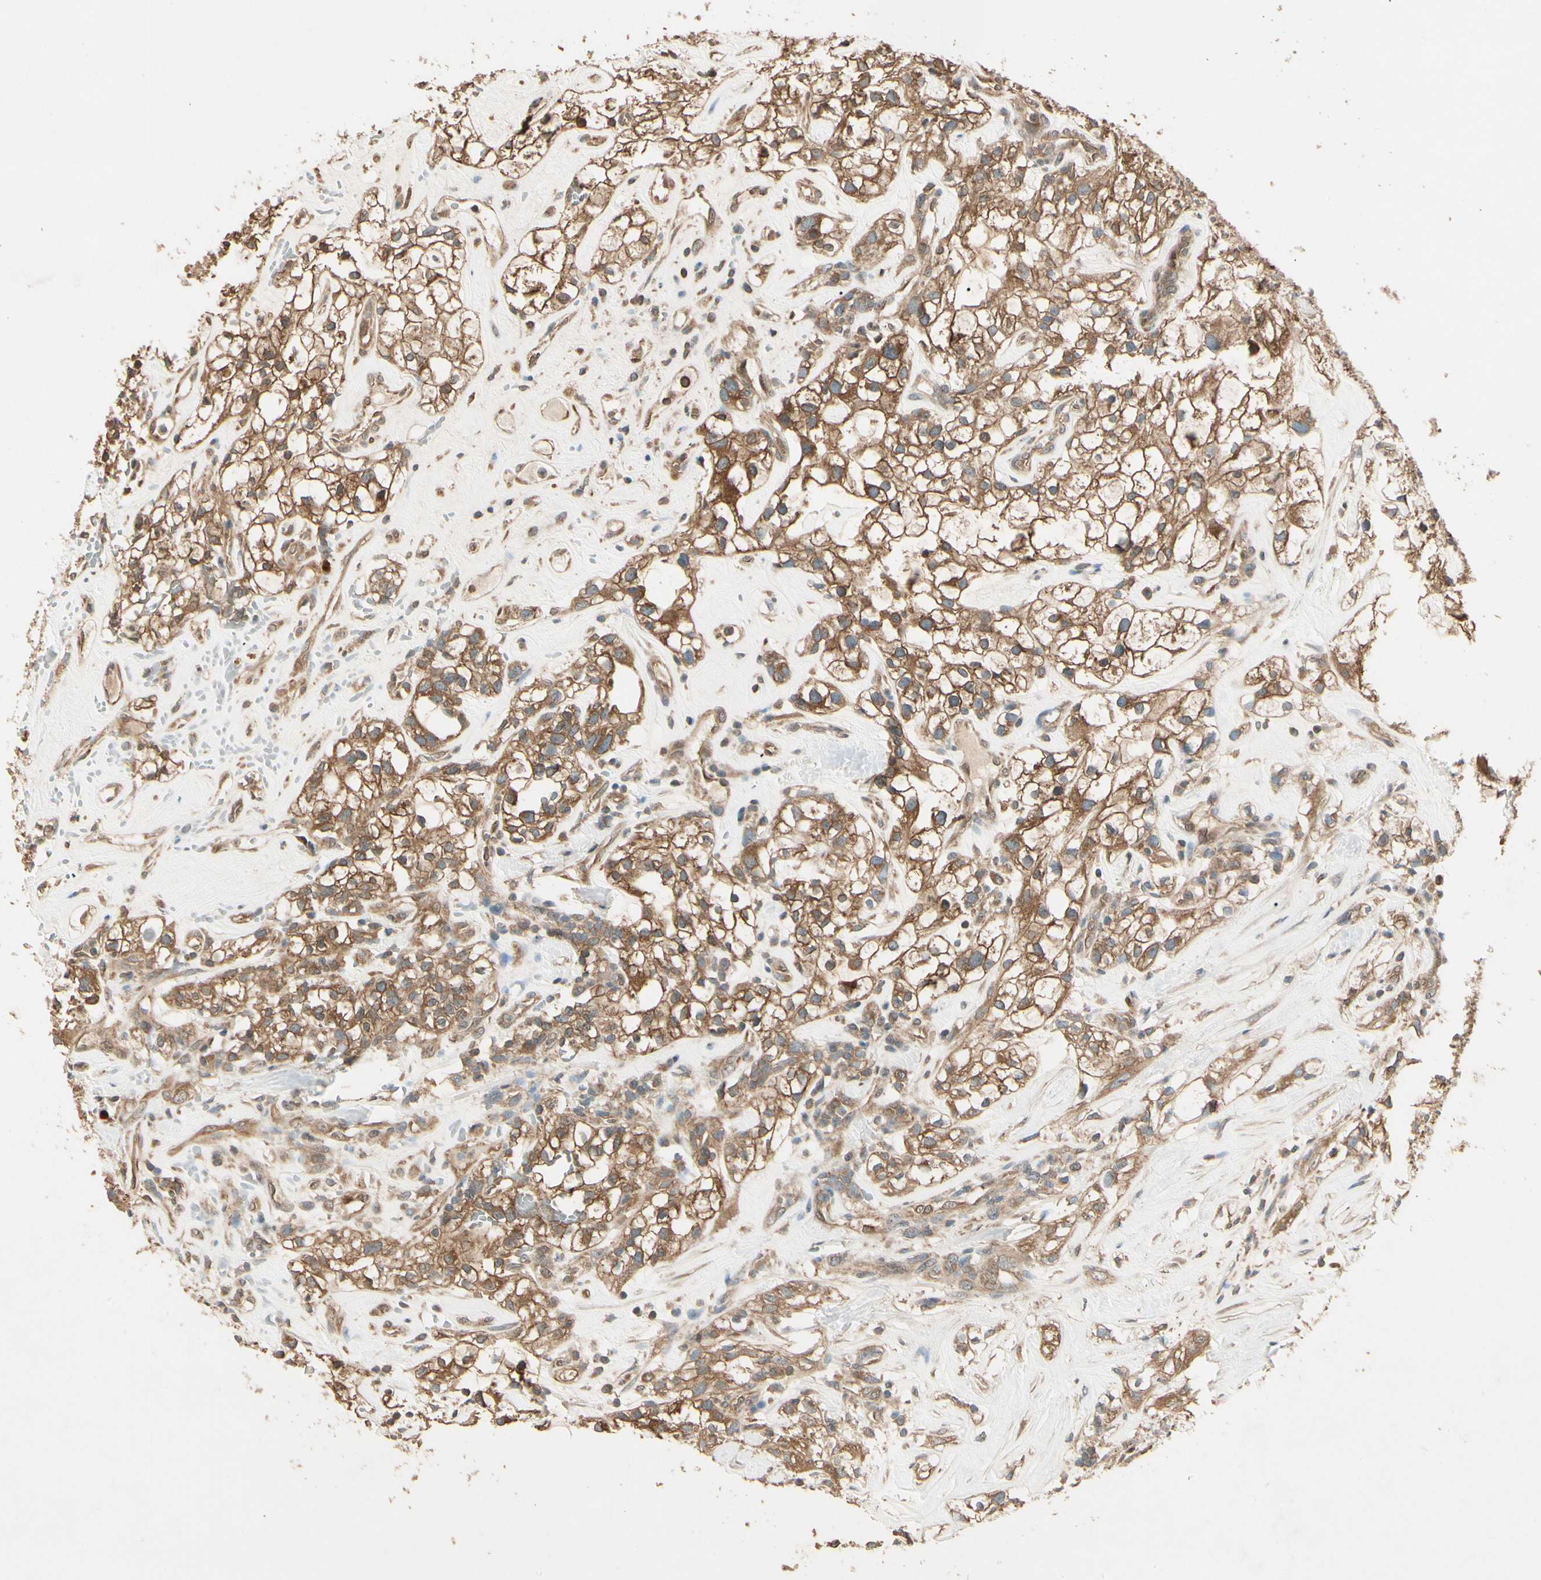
{"staining": {"intensity": "strong", "quantity": ">75%", "location": "cytoplasmic/membranous"}, "tissue": "renal cancer", "cell_type": "Tumor cells", "image_type": "cancer", "snomed": [{"axis": "morphology", "description": "Adenocarcinoma, NOS"}, {"axis": "topography", "description": "Kidney"}], "caption": "IHC staining of renal cancer, which displays high levels of strong cytoplasmic/membranous expression in about >75% of tumor cells indicating strong cytoplasmic/membranous protein positivity. The staining was performed using DAB (brown) for protein detection and nuclei were counterstained in hematoxylin (blue).", "gene": "CCT7", "patient": {"sex": "female", "age": 60}}